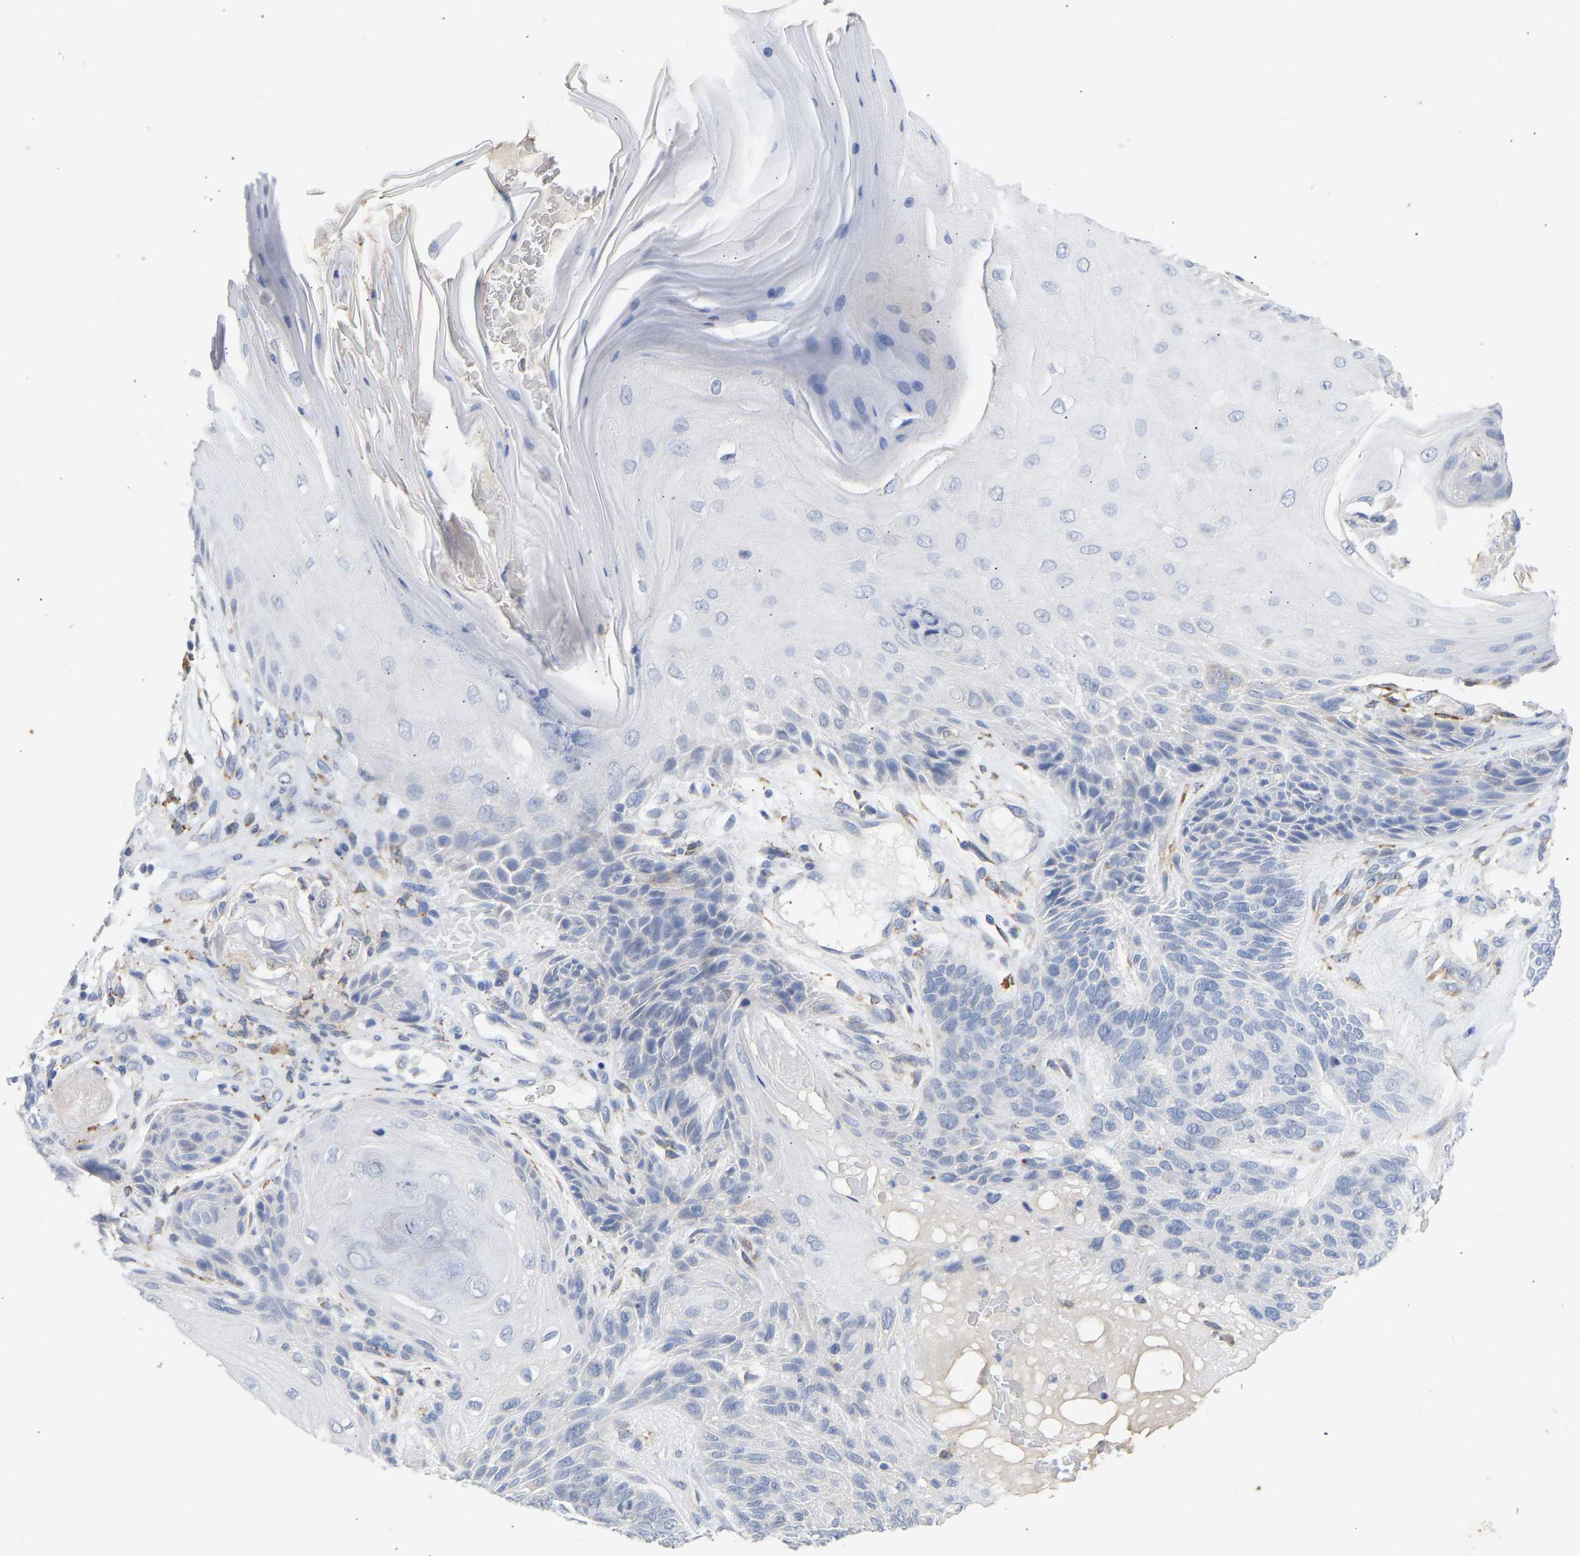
{"staining": {"intensity": "negative", "quantity": "none", "location": "none"}, "tissue": "skin cancer", "cell_type": "Tumor cells", "image_type": "cancer", "snomed": [{"axis": "morphology", "description": "Basal cell carcinoma"}, {"axis": "topography", "description": "Skin"}], "caption": "A high-resolution photomicrograph shows immunohistochemistry staining of skin cancer (basal cell carcinoma), which shows no significant staining in tumor cells. (IHC, brightfield microscopy, high magnification).", "gene": "SELENOM", "patient": {"sex": "male", "age": 55}}